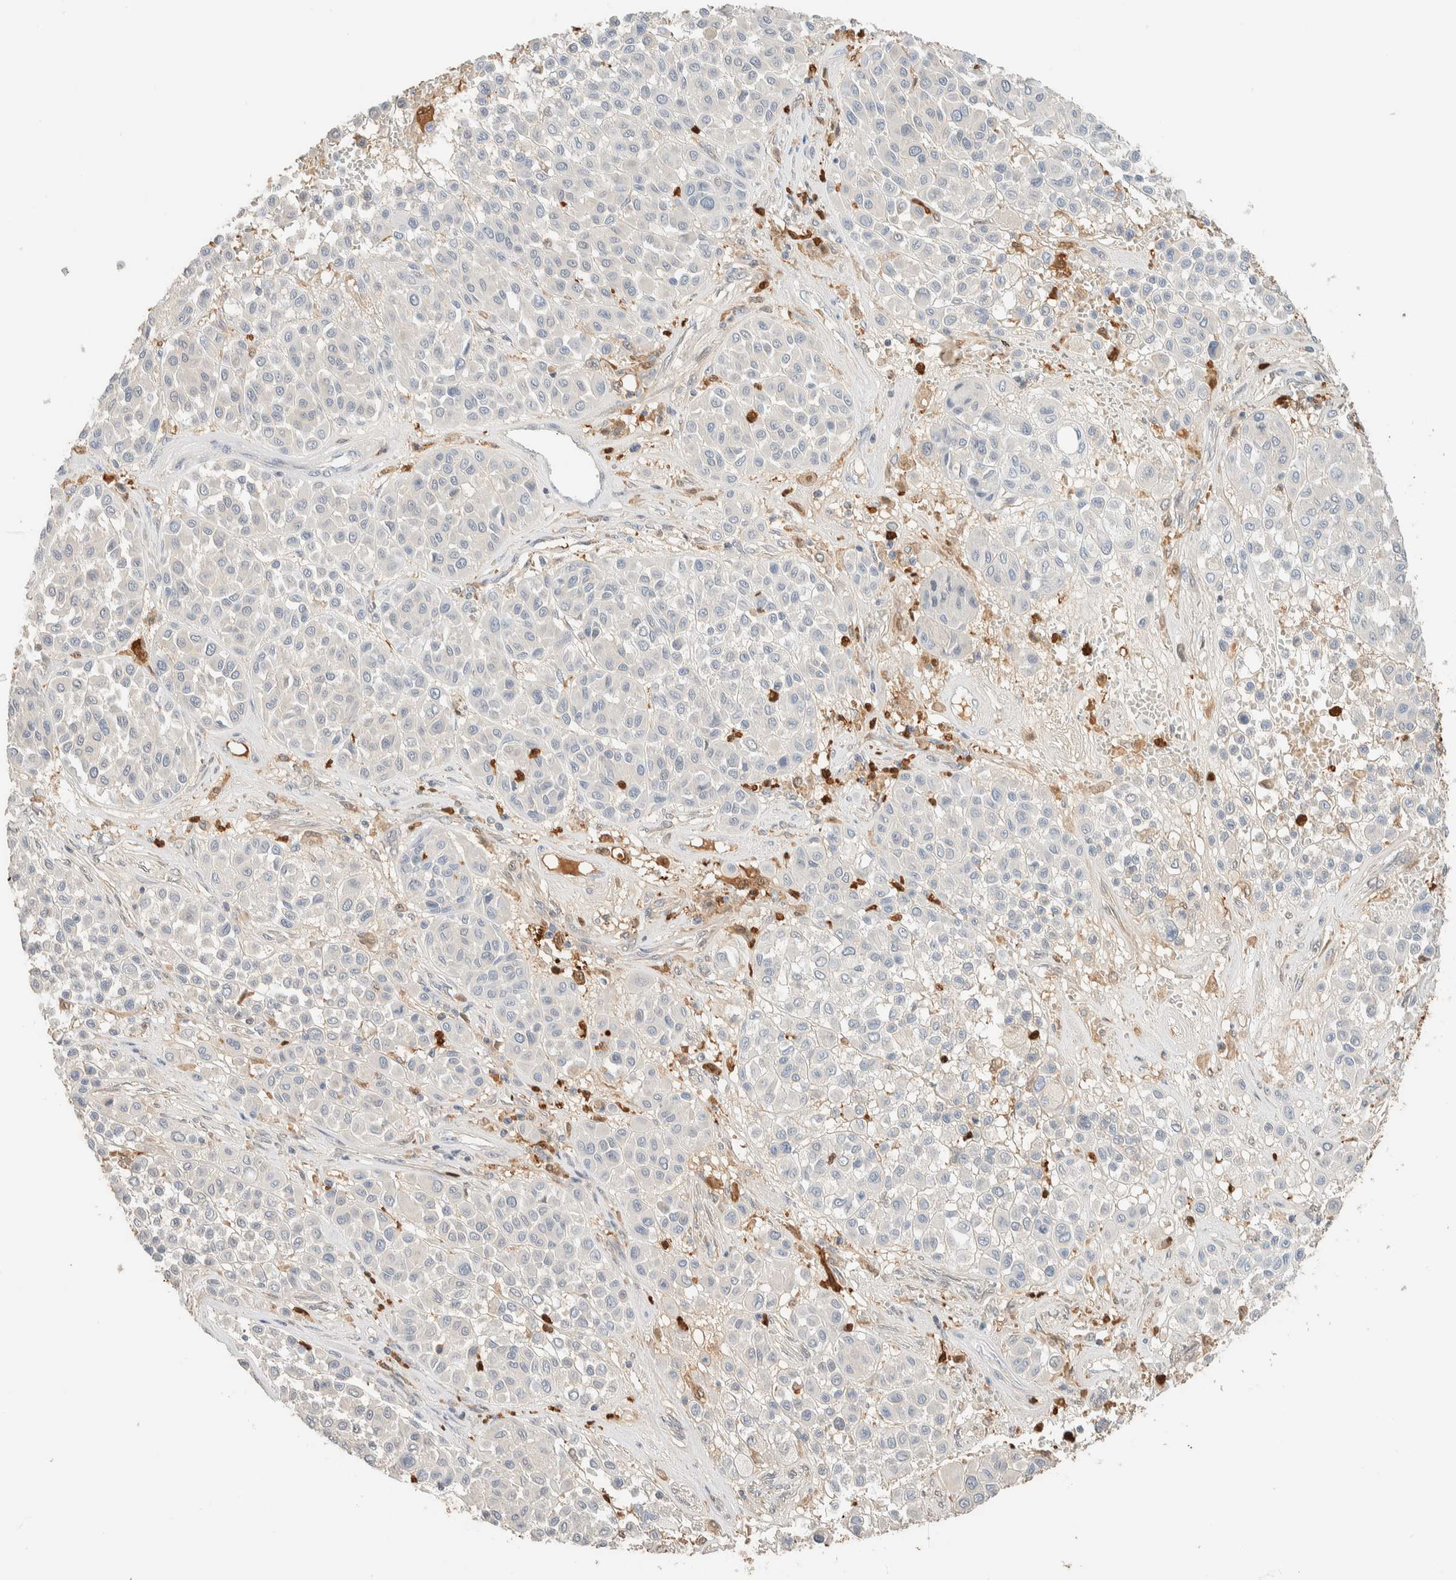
{"staining": {"intensity": "negative", "quantity": "none", "location": "none"}, "tissue": "melanoma", "cell_type": "Tumor cells", "image_type": "cancer", "snomed": [{"axis": "morphology", "description": "Malignant melanoma, Metastatic site"}, {"axis": "topography", "description": "Soft tissue"}], "caption": "The histopathology image displays no staining of tumor cells in melanoma.", "gene": "SETD4", "patient": {"sex": "male", "age": 41}}